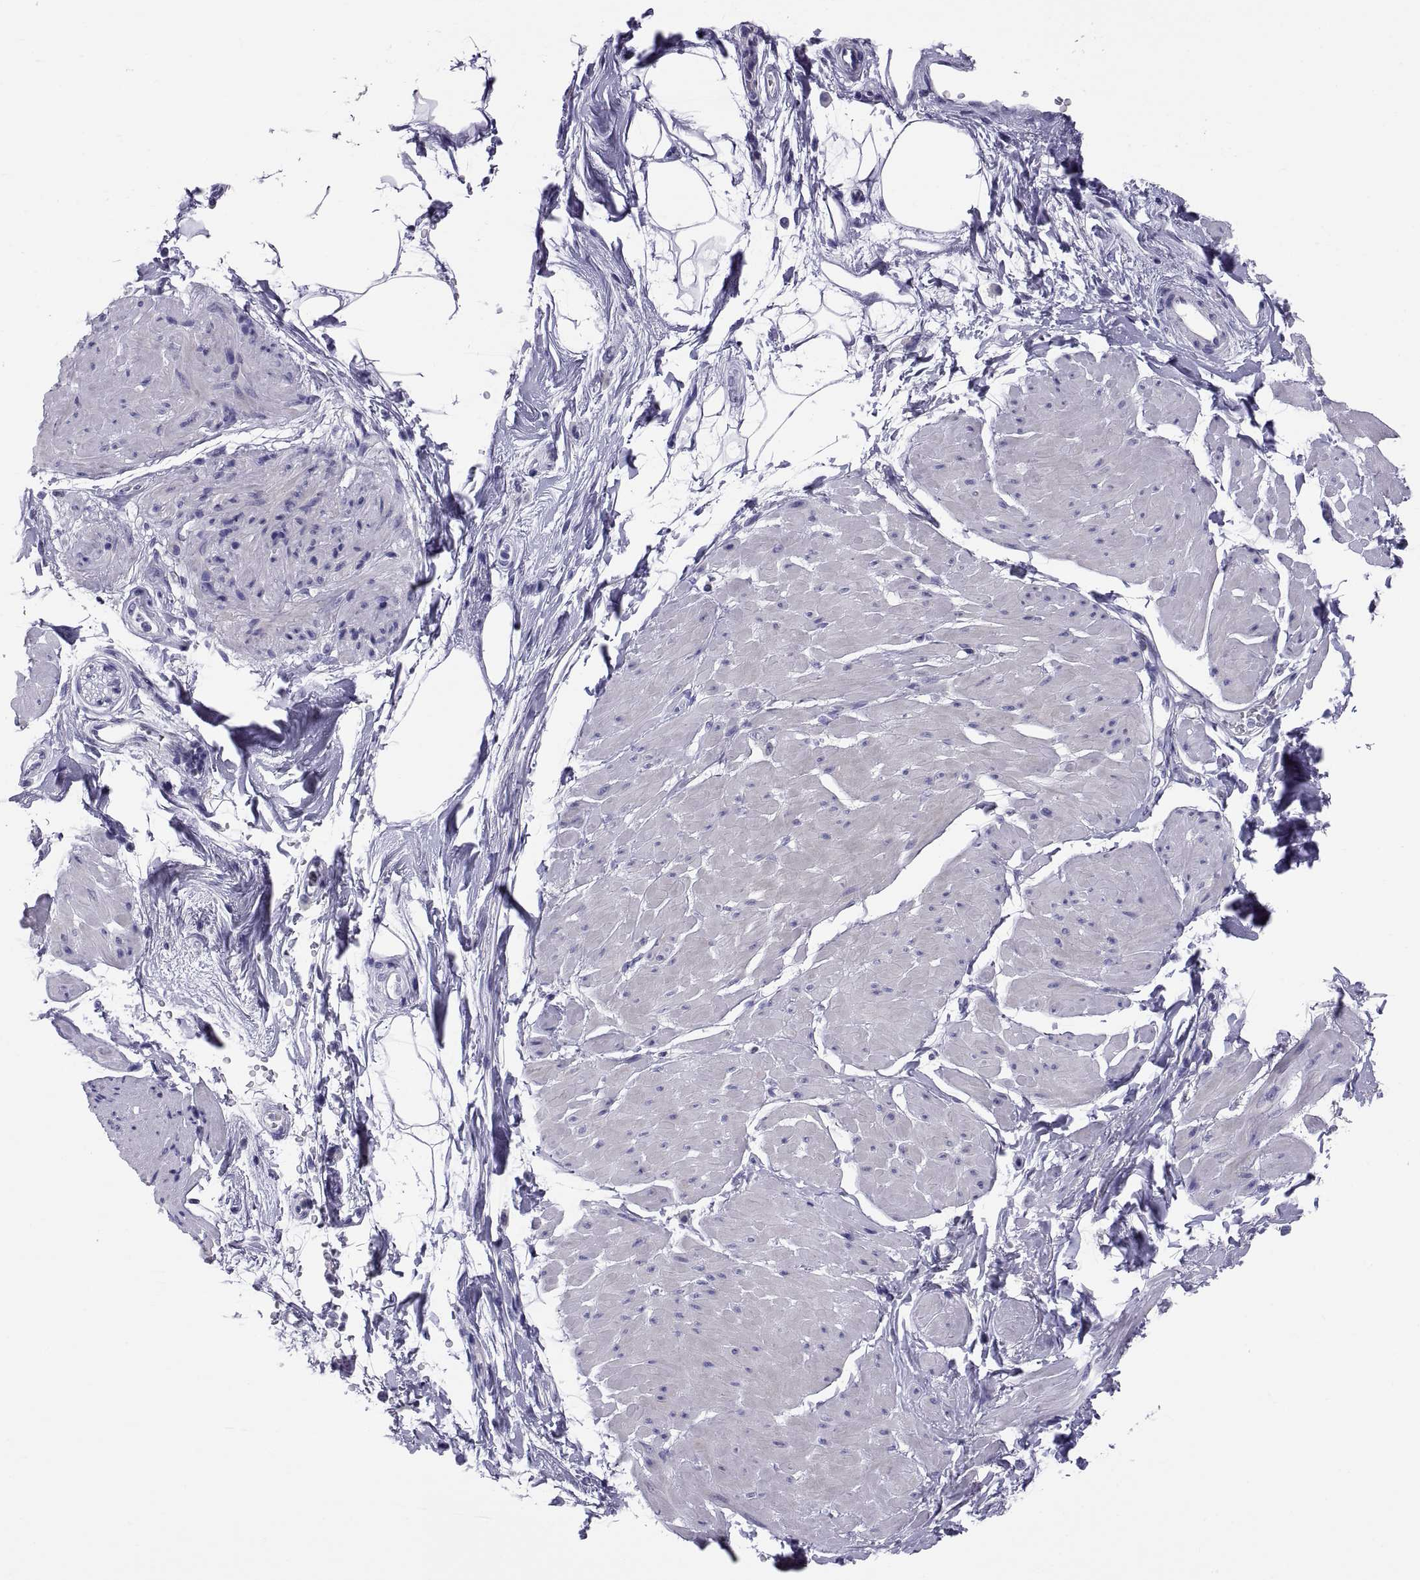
{"staining": {"intensity": "negative", "quantity": "none", "location": "none"}, "tissue": "smooth muscle", "cell_type": "Smooth muscle cells", "image_type": "normal", "snomed": [{"axis": "morphology", "description": "Normal tissue, NOS"}, {"axis": "topography", "description": "Adipose tissue"}, {"axis": "topography", "description": "Smooth muscle"}, {"axis": "topography", "description": "Peripheral nerve tissue"}], "caption": "Immunohistochemistry photomicrograph of benign human smooth muscle stained for a protein (brown), which exhibits no expression in smooth muscle cells.", "gene": "RNASE12", "patient": {"sex": "male", "age": 83}}